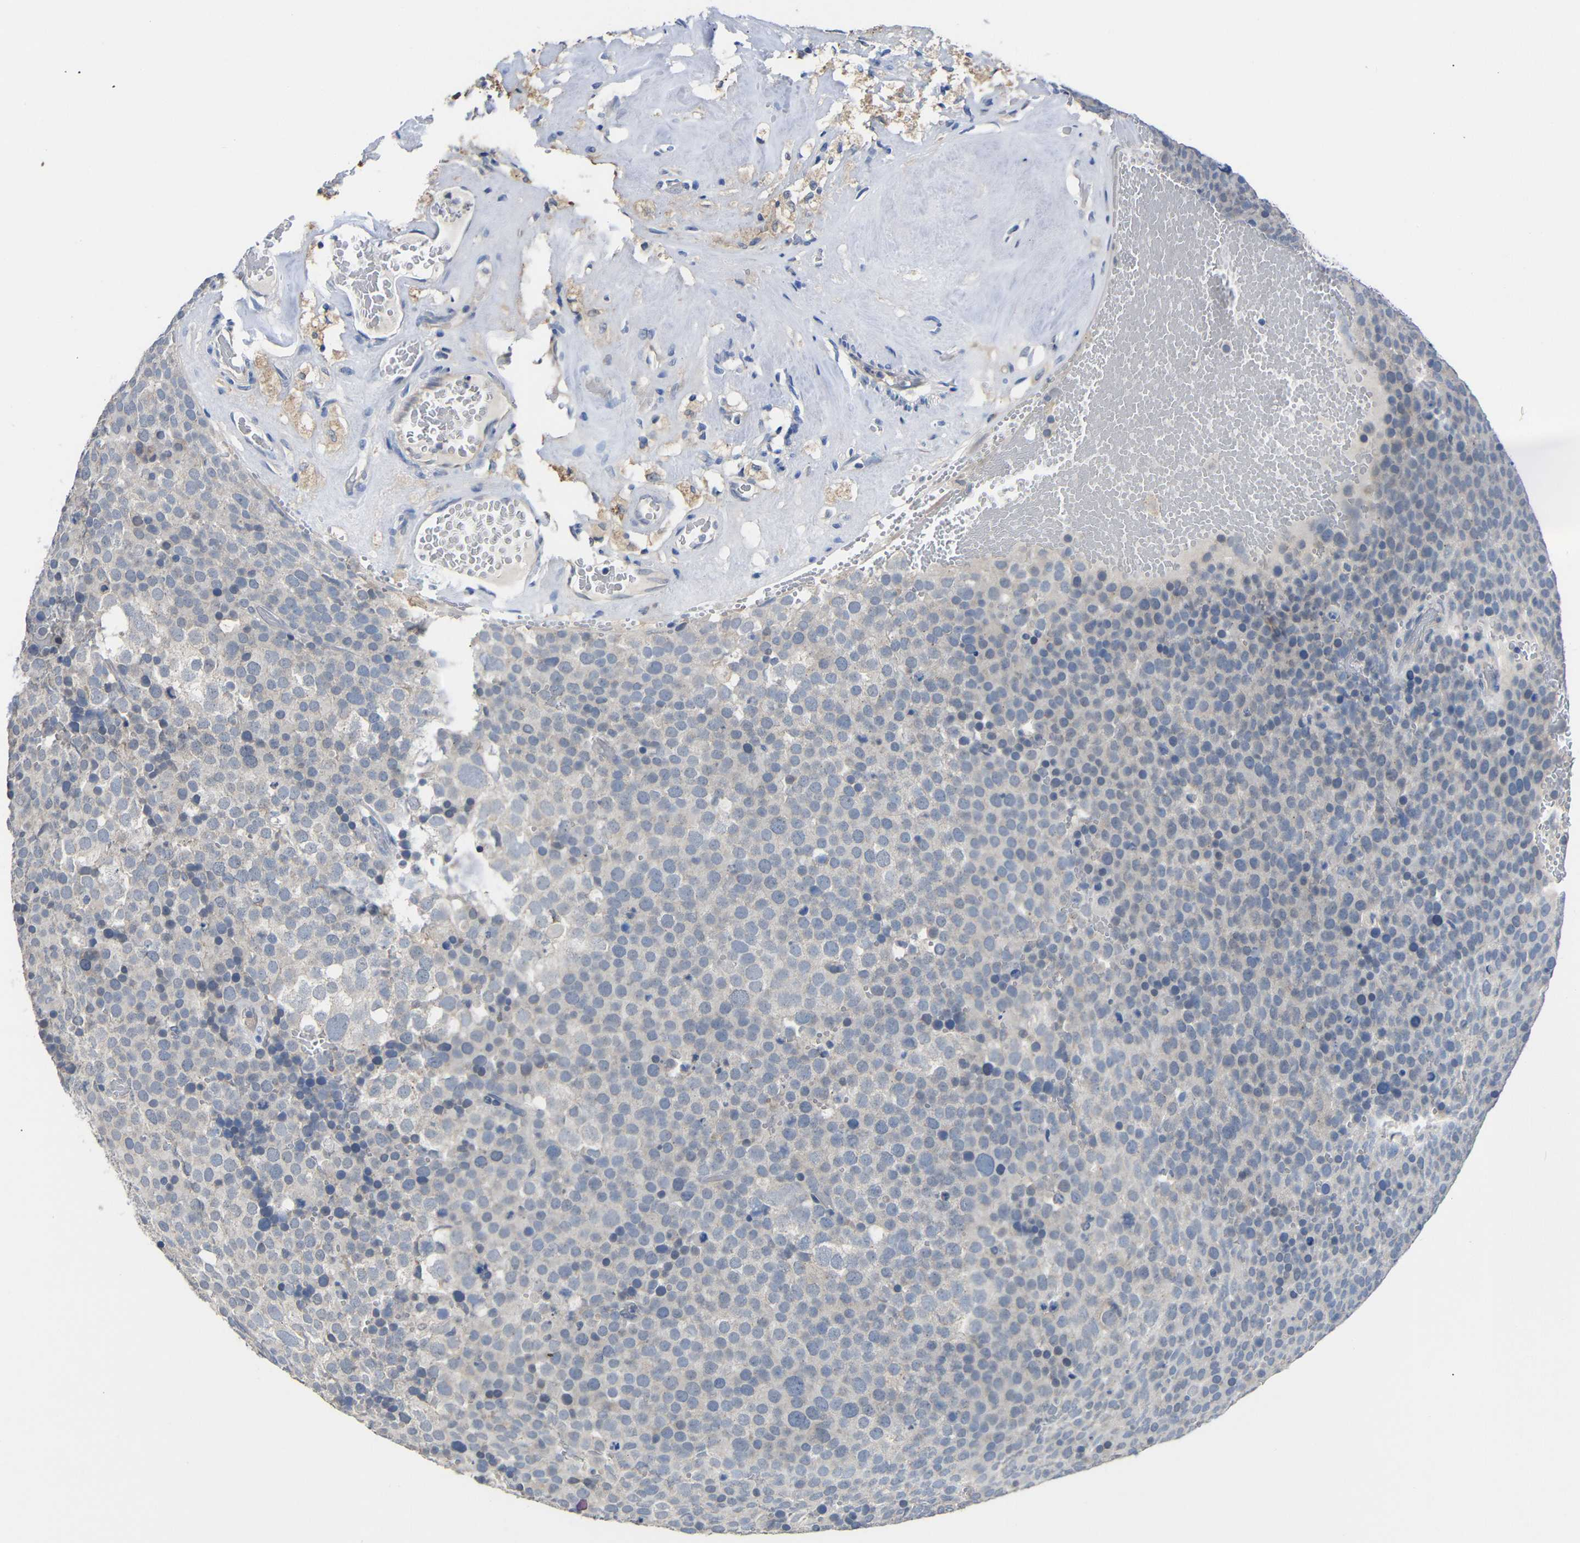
{"staining": {"intensity": "negative", "quantity": "none", "location": "none"}, "tissue": "testis cancer", "cell_type": "Tumor cells", "image_type": "cancer", "snomed": [{"axis": "morphology", "description": "Seminoma, NOS"}, {"axis": "topography", "description": "Testis"}], "caption": "Micrograph shows no significant protein expression in tumor cells of testis seminoma.", "gene": "HNF1A", "patient": {"sex": "male", "age": 71}}